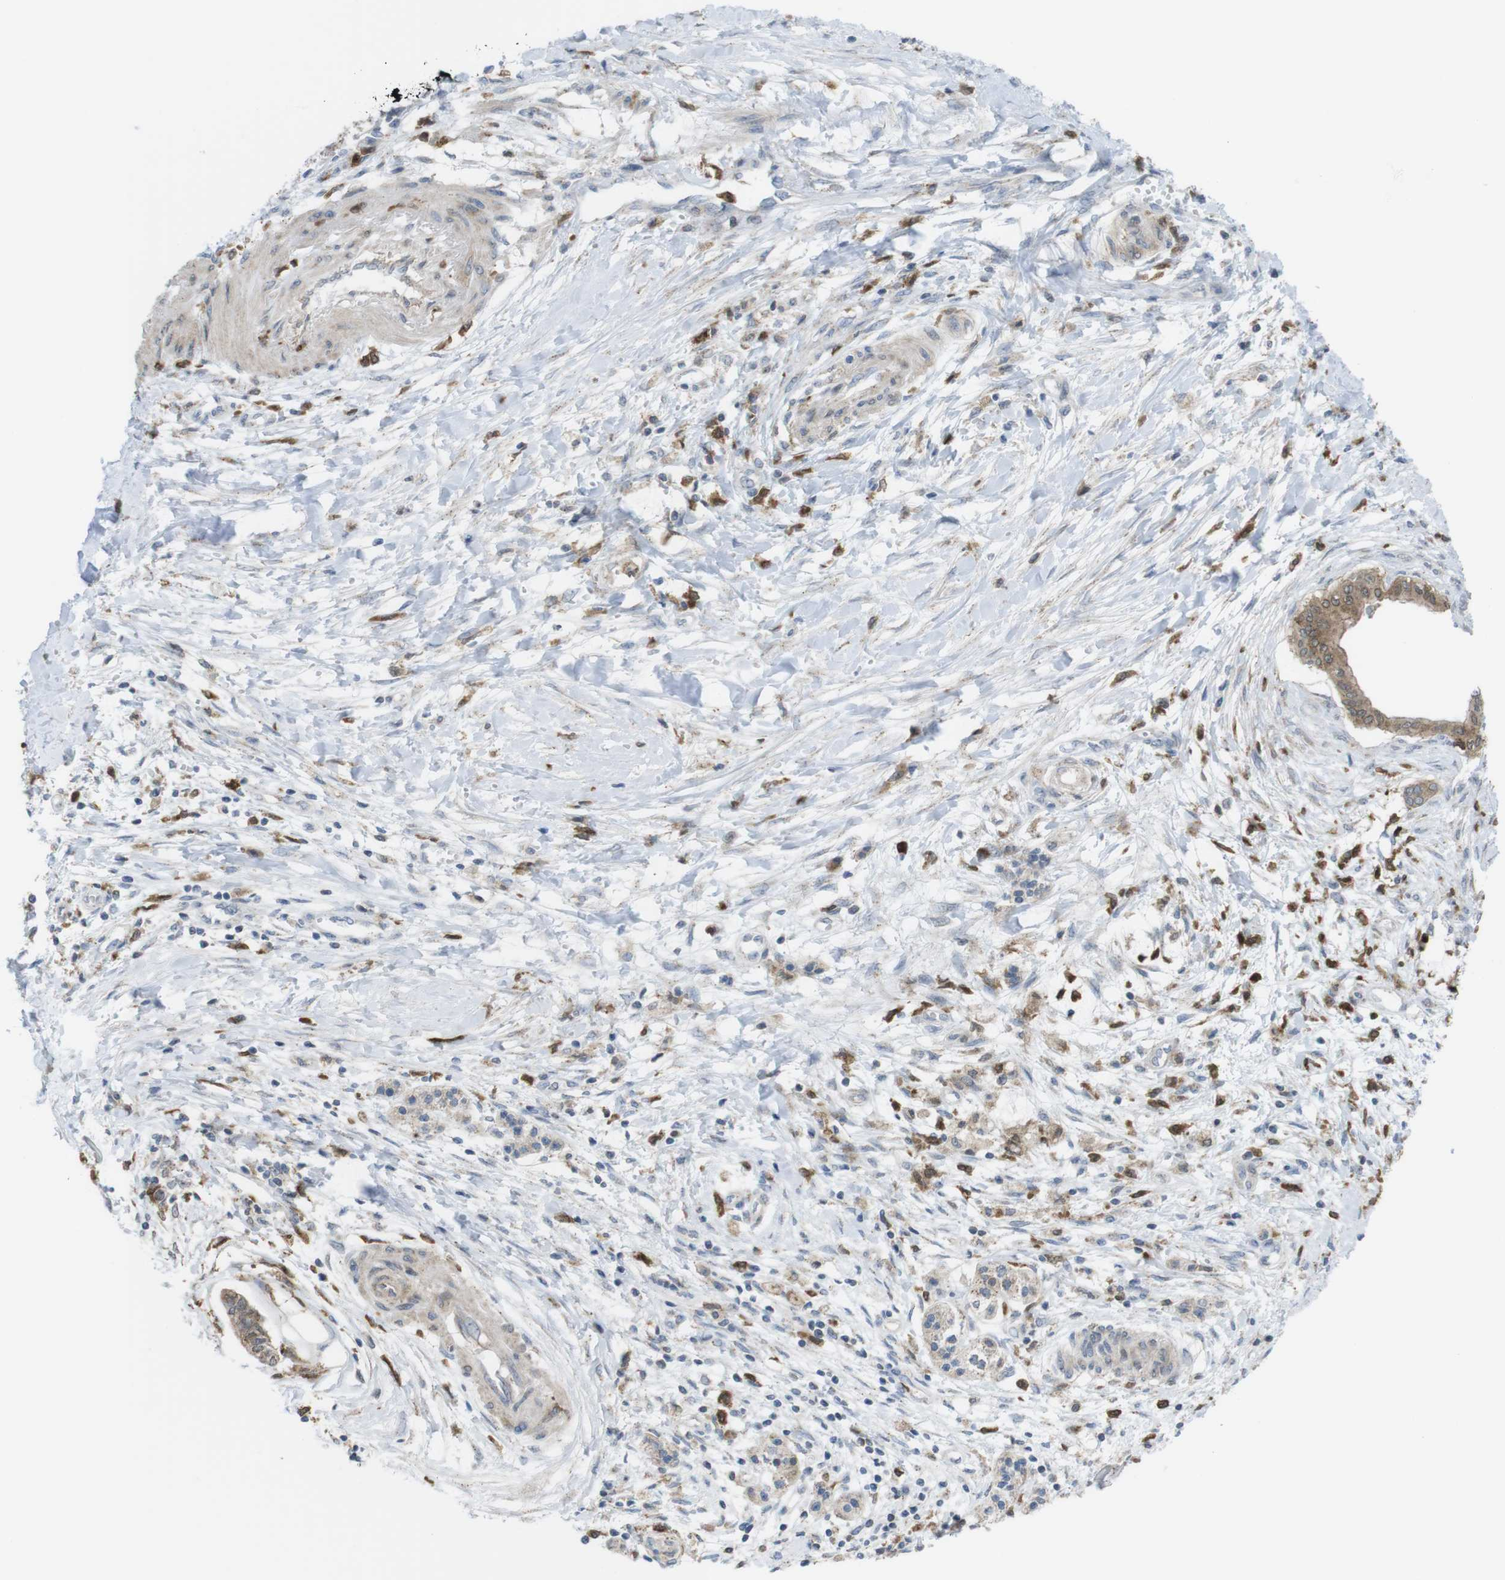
{"staining": {"intensity": "moderate", "quantity": ">75%", "location": "cytoplasmic/membranous"}, "tissue": "pancreatic cancer", "cell_type": "Tumor cells", "image_type": "cancer", "snomed": [{"axis": "morphology", "description": "Adenocarcinoma, NOS"}, {"axis": "topography", "description": "Pancreas"}], "caption": "This is a histology image of IHC staining of pancreatic adenocarcinoma, which shows moderate staining in the cytoplasmic/membranous of tumor cells.", "gene": "PRKCD", "patient": {"sex": "male", "age": 56}}